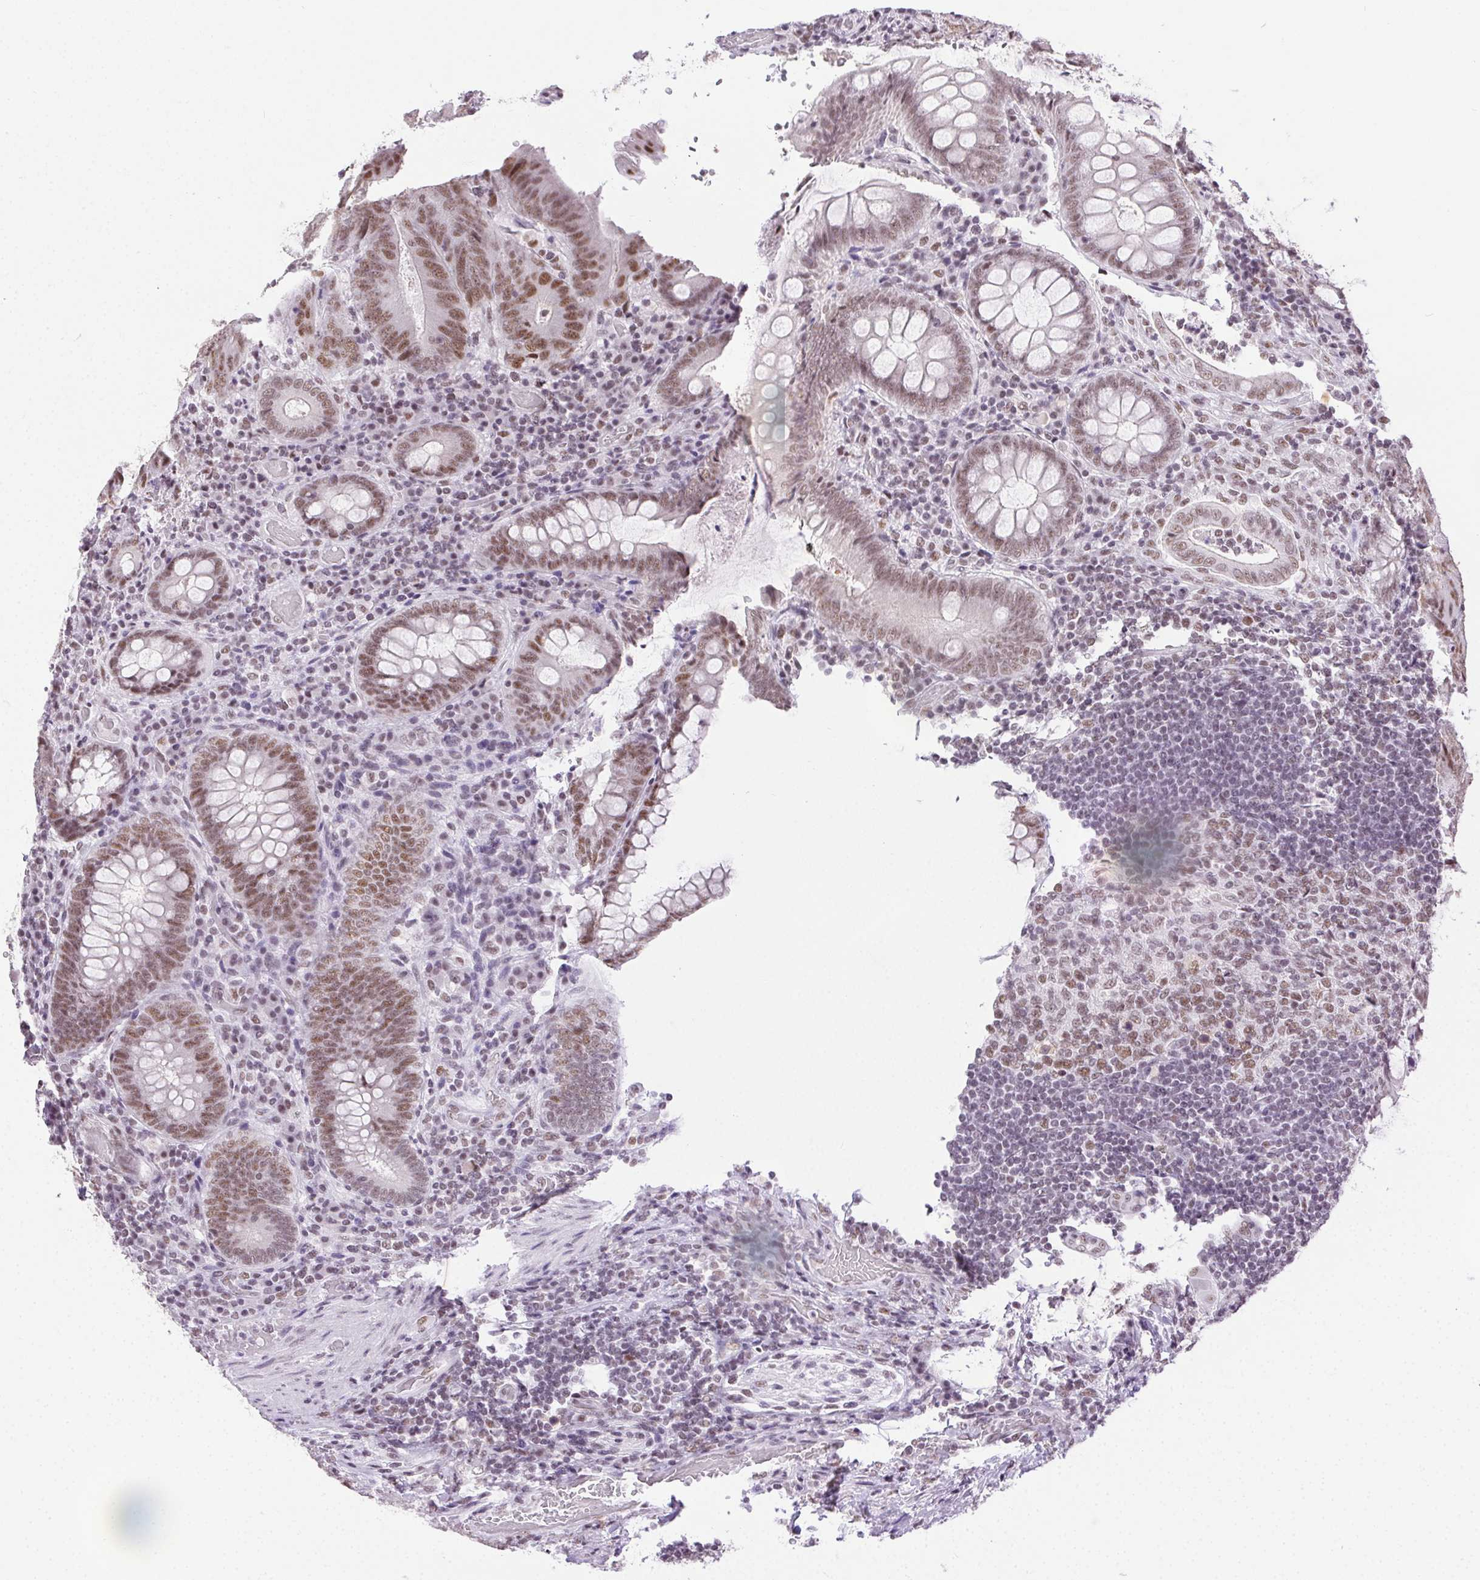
{"staining": {"intensity": "moderate", "quantity": ">75%", "location": "nuclear"}, "tissue": "colorectal cancer", "cell_type": "Tumor cells", "image_type": "cancer", "snomed": [{"axis": "morphology", "description": "Adenocarcinoma, NOS"}, {"axis": "topography", "description": "Colon"}], "caption": "Colorectal cancer stained for a protein reveals moderate nuclear positivity in tumor cells.", "gene": "TRA2B", "patient": {"sex": "female", "age": 43}}